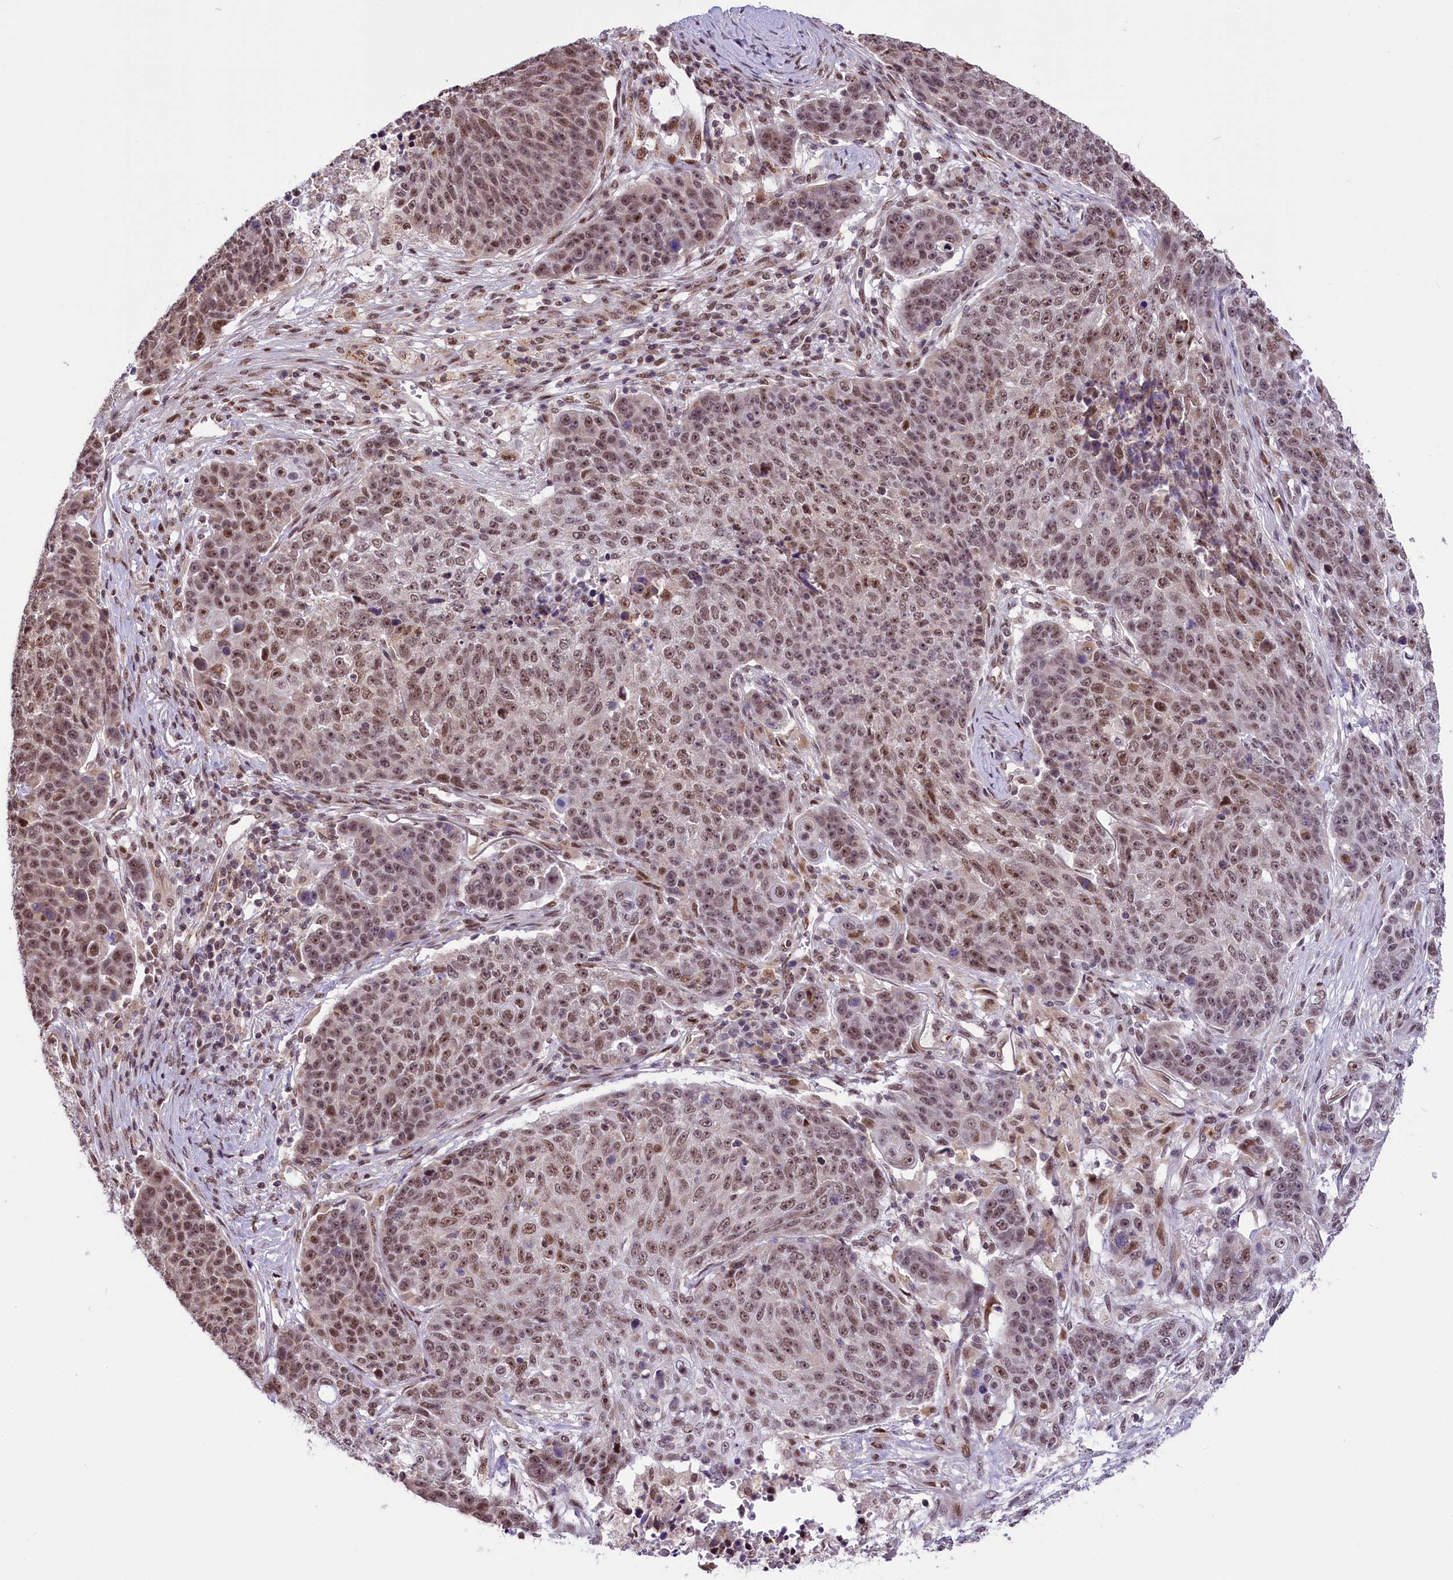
{"staining": {"intensity": "weak", "quantity": ">75%", "location": "nuclear"}, "tissue": "lung cancer", "cell_type": "Tumor cells", "image_type": "cancer", "snomed": [{"axis": "morphology", "description": "Normal tissue, NOS"}, {"axis": "morphology", "description": "Squamous cell carcinoma, NOS"}, {"axis": "topography", "description": "Lymph node"}, {"axis": "topography", "description": "Lung"}], "caption": "Immunohistochemistry image of neoplastic tissue: human lung cancer (squamous cell carcinoma) stained using immunohistochemistry (IHC) demonstrates low levels of weak protein expression localized specifically in the nuclear of tumor cells, appearing as a nuclear brown color.", "gene": "MRPL54", "patient": {"sex": "male", "age": 66}}